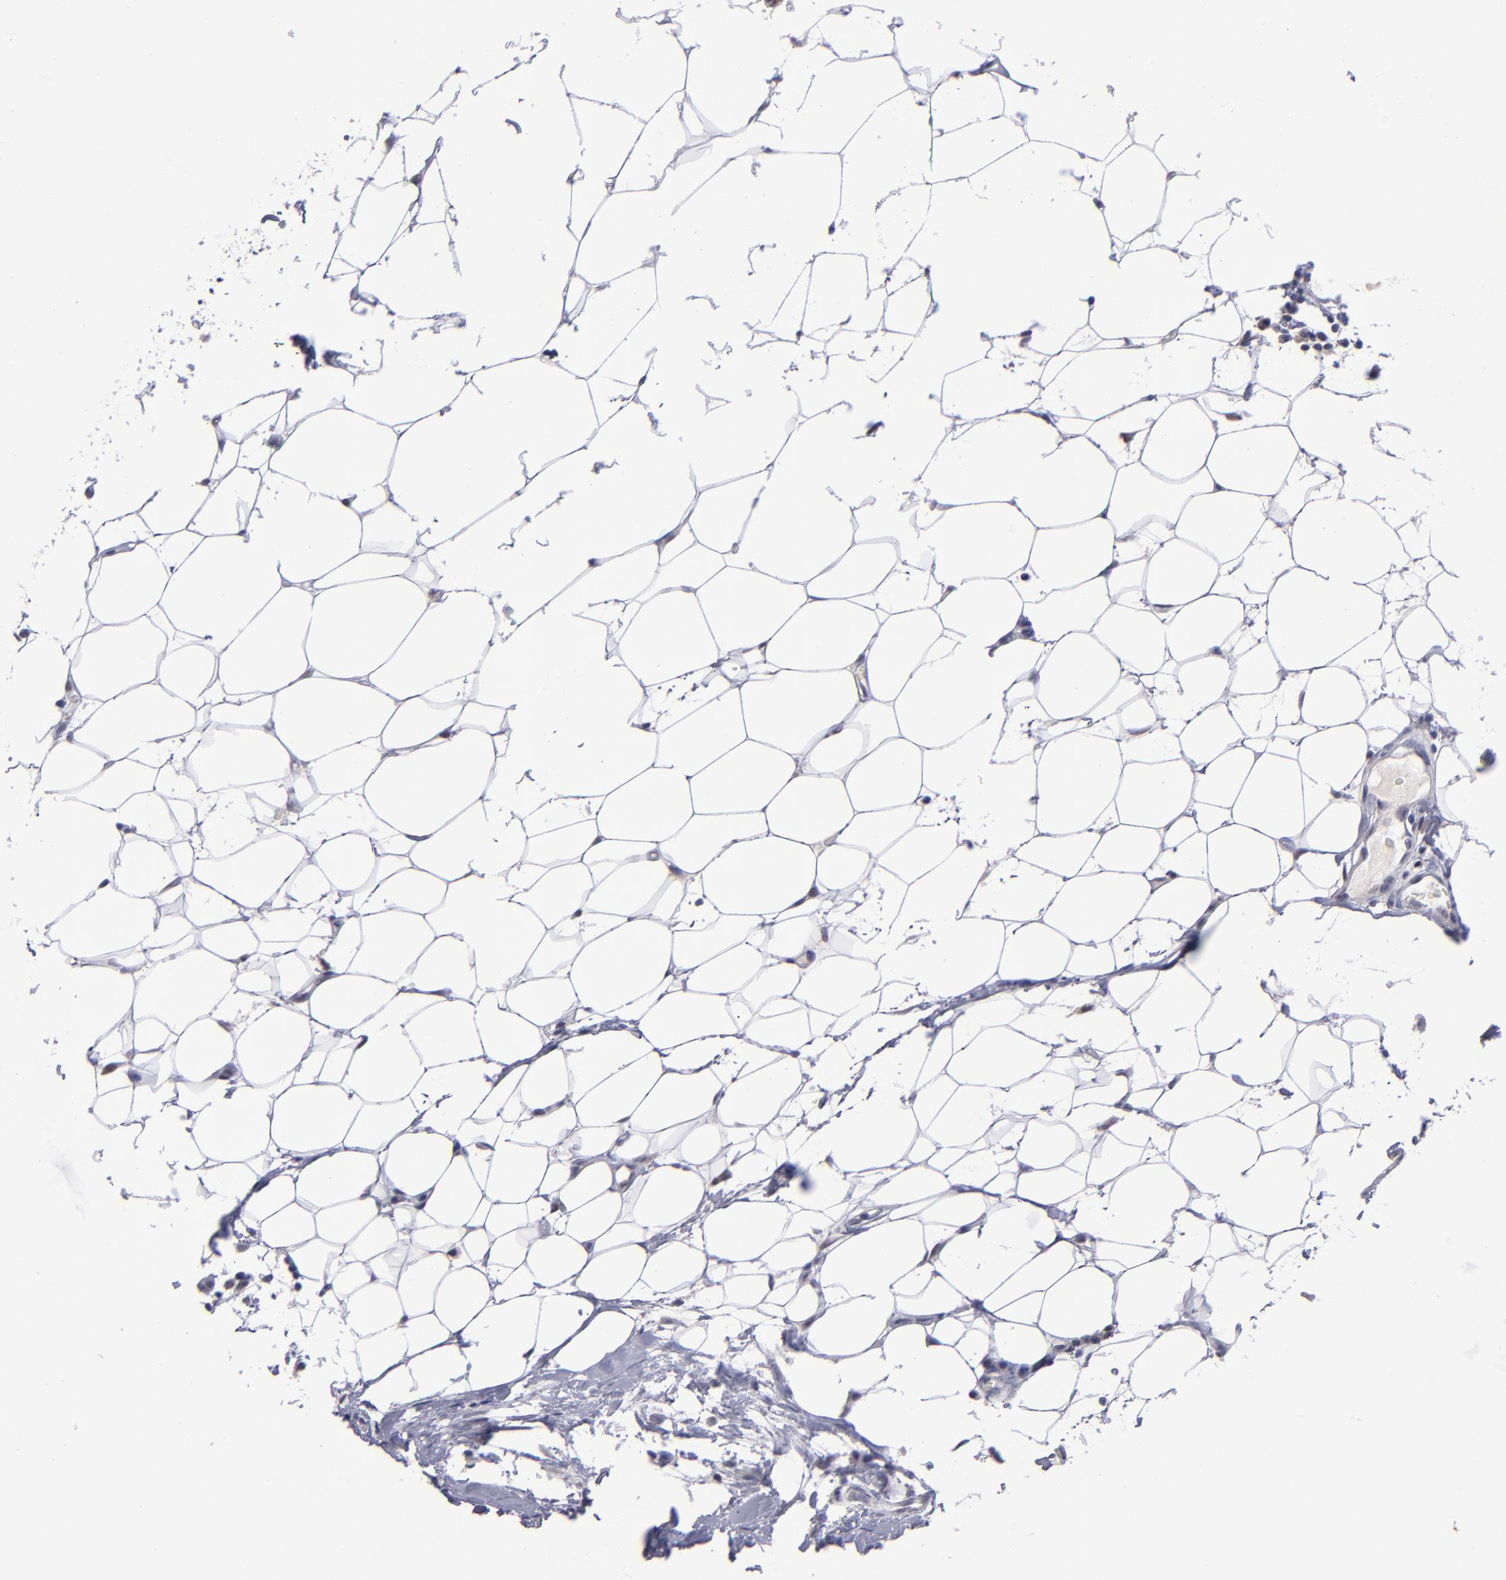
{"staining": {"intensity": "weak", "quantity": "25%-75%", "location": "nuclear"}, "tissue": "breast cancer", "cell_type": "Tumor cells", "image_type": "cancer", "snomed": [{"axis": "morphology", "description": "Duct carcinoma"}, {"axis": "topography", "description": "Breast"}], "caption": "High-power microscopy captured an IHC image of breast intraductal carcinoma, revealing weak nuclear staining in approximately 25%-75% of tumor cells.", "gene": "OTUB2", "patient": {"sex": "female", "age": 40}}